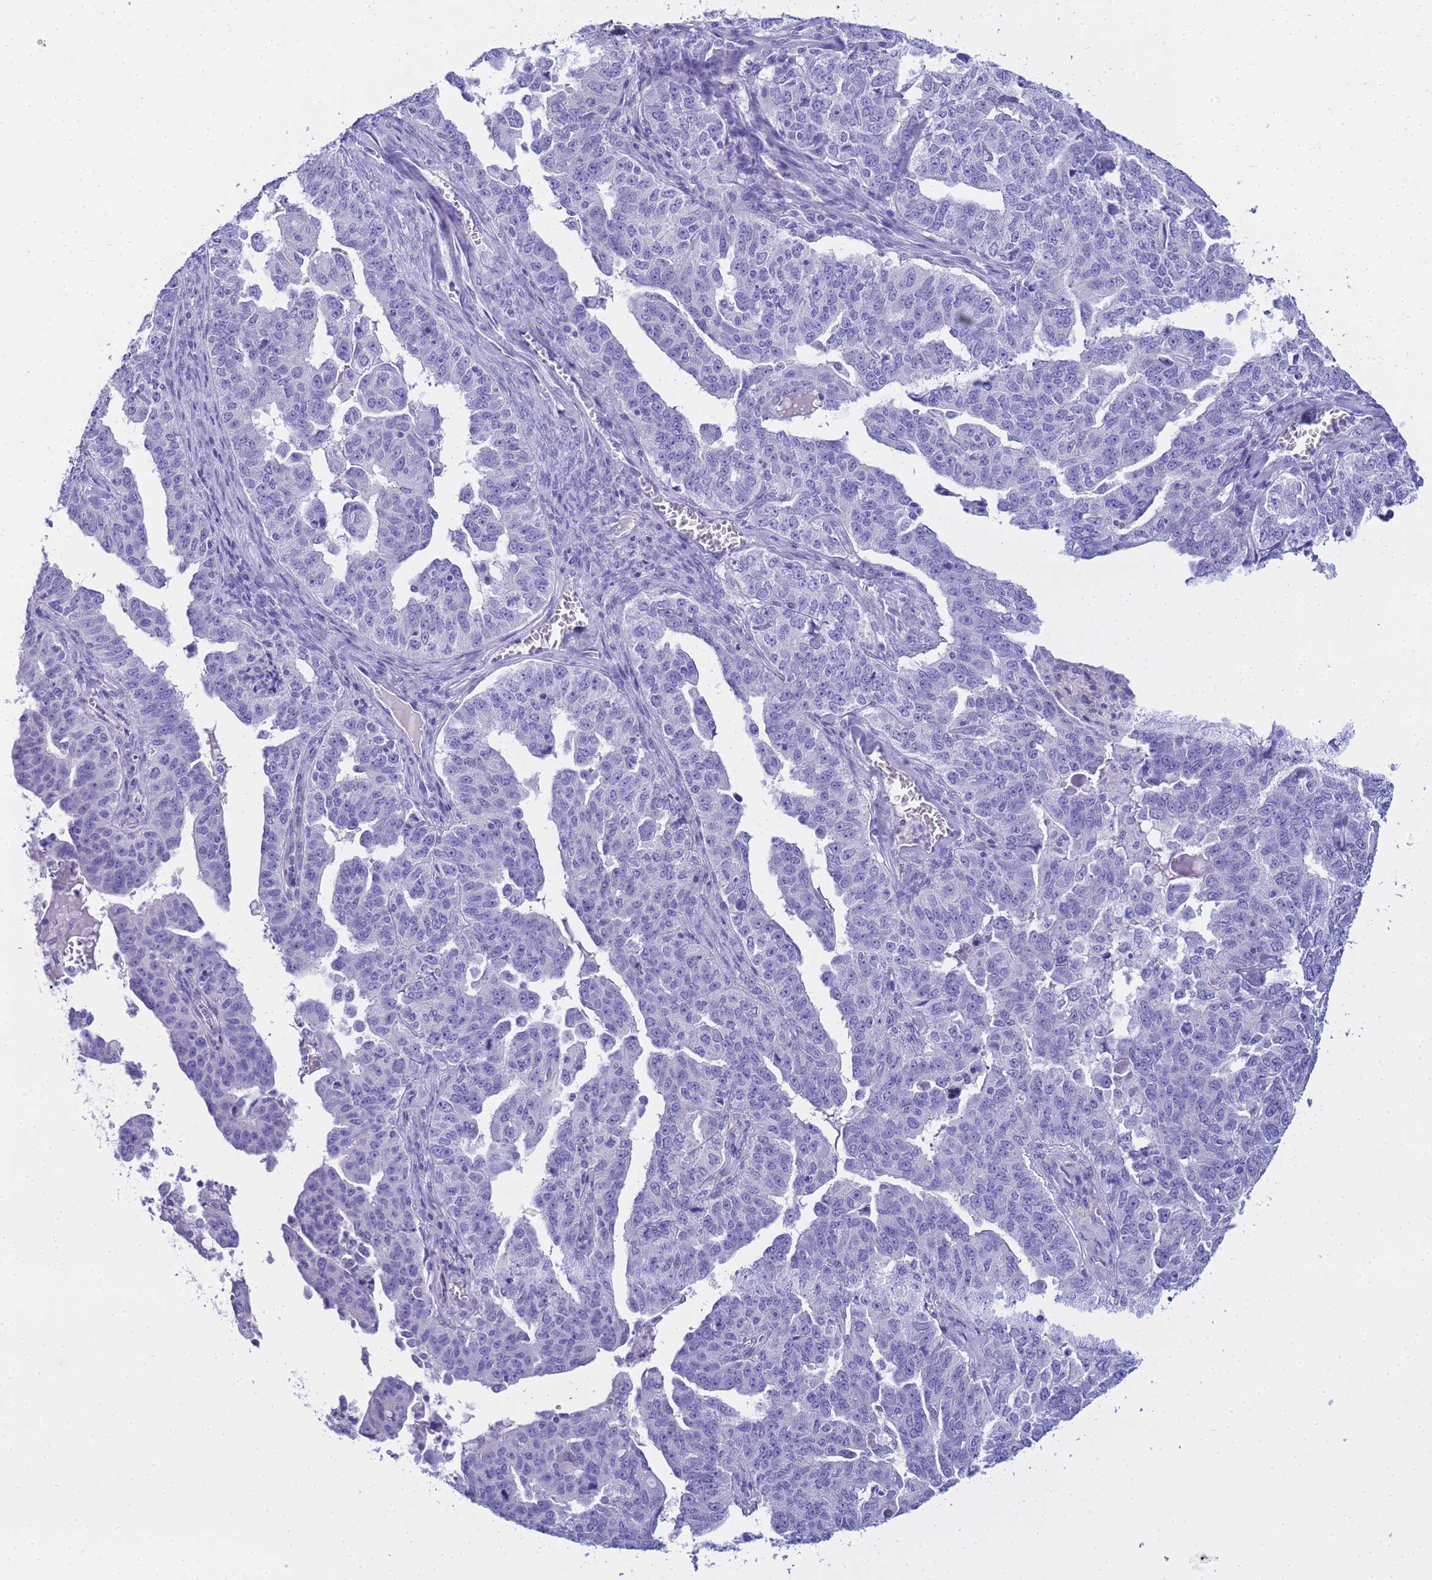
{"staining": {"intensity": "negative", "quantity": "none", "location": "none"}, "tissue": "ovarian cancer", "cell_type": "Tumor cells", "image_type": "cancer", "snomed": [{"axis": "morphology", "description": "Carcinoma, endometroid"}, {"axis": "topography", "description": "Ovary"}], "caption": "An image of human ovarian cancer is negative for staining in tumor cells.", "gene": "AQP12A", "patient": {"sex": "female", "age": 62}}